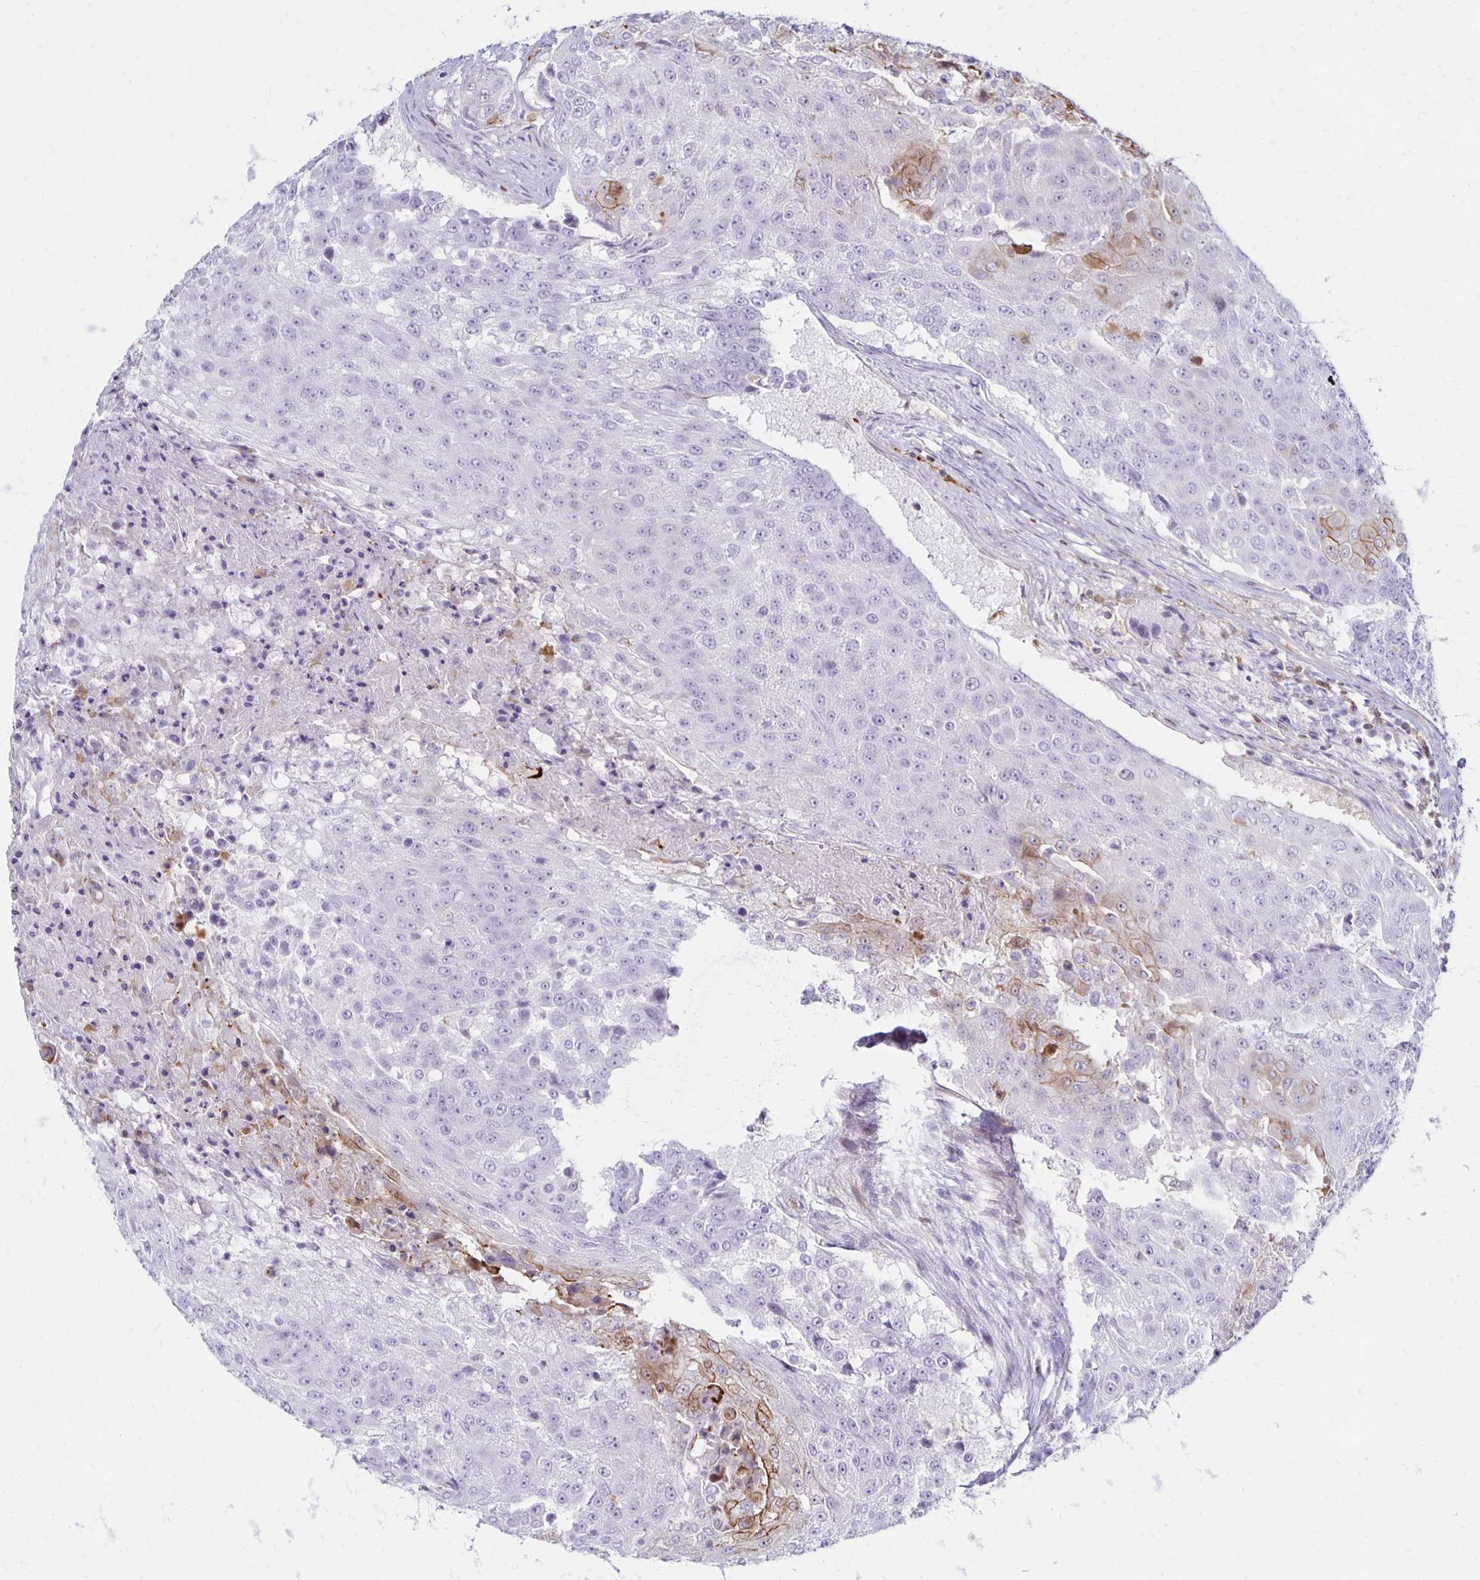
{"staining": {"intensity": "negative", "quantity": "none", "location": "none"}, "tissue": "urothelial cancer", "cell_type": "Tumor cells", "image_type": "cancer", "snomed": [{"axis": "morphology", "description": "Urothelial carcinoma, High grade"}, {"axis": "topography", "description": "Urinary bladder"}], "caption": "Immunohistochemistry (IHC) of urothelial carcinoma (high-grade) demonstrates no positivity in tumor cells.", "gene": "CCL21", "patient": {"sex": "female", "age": 63}}